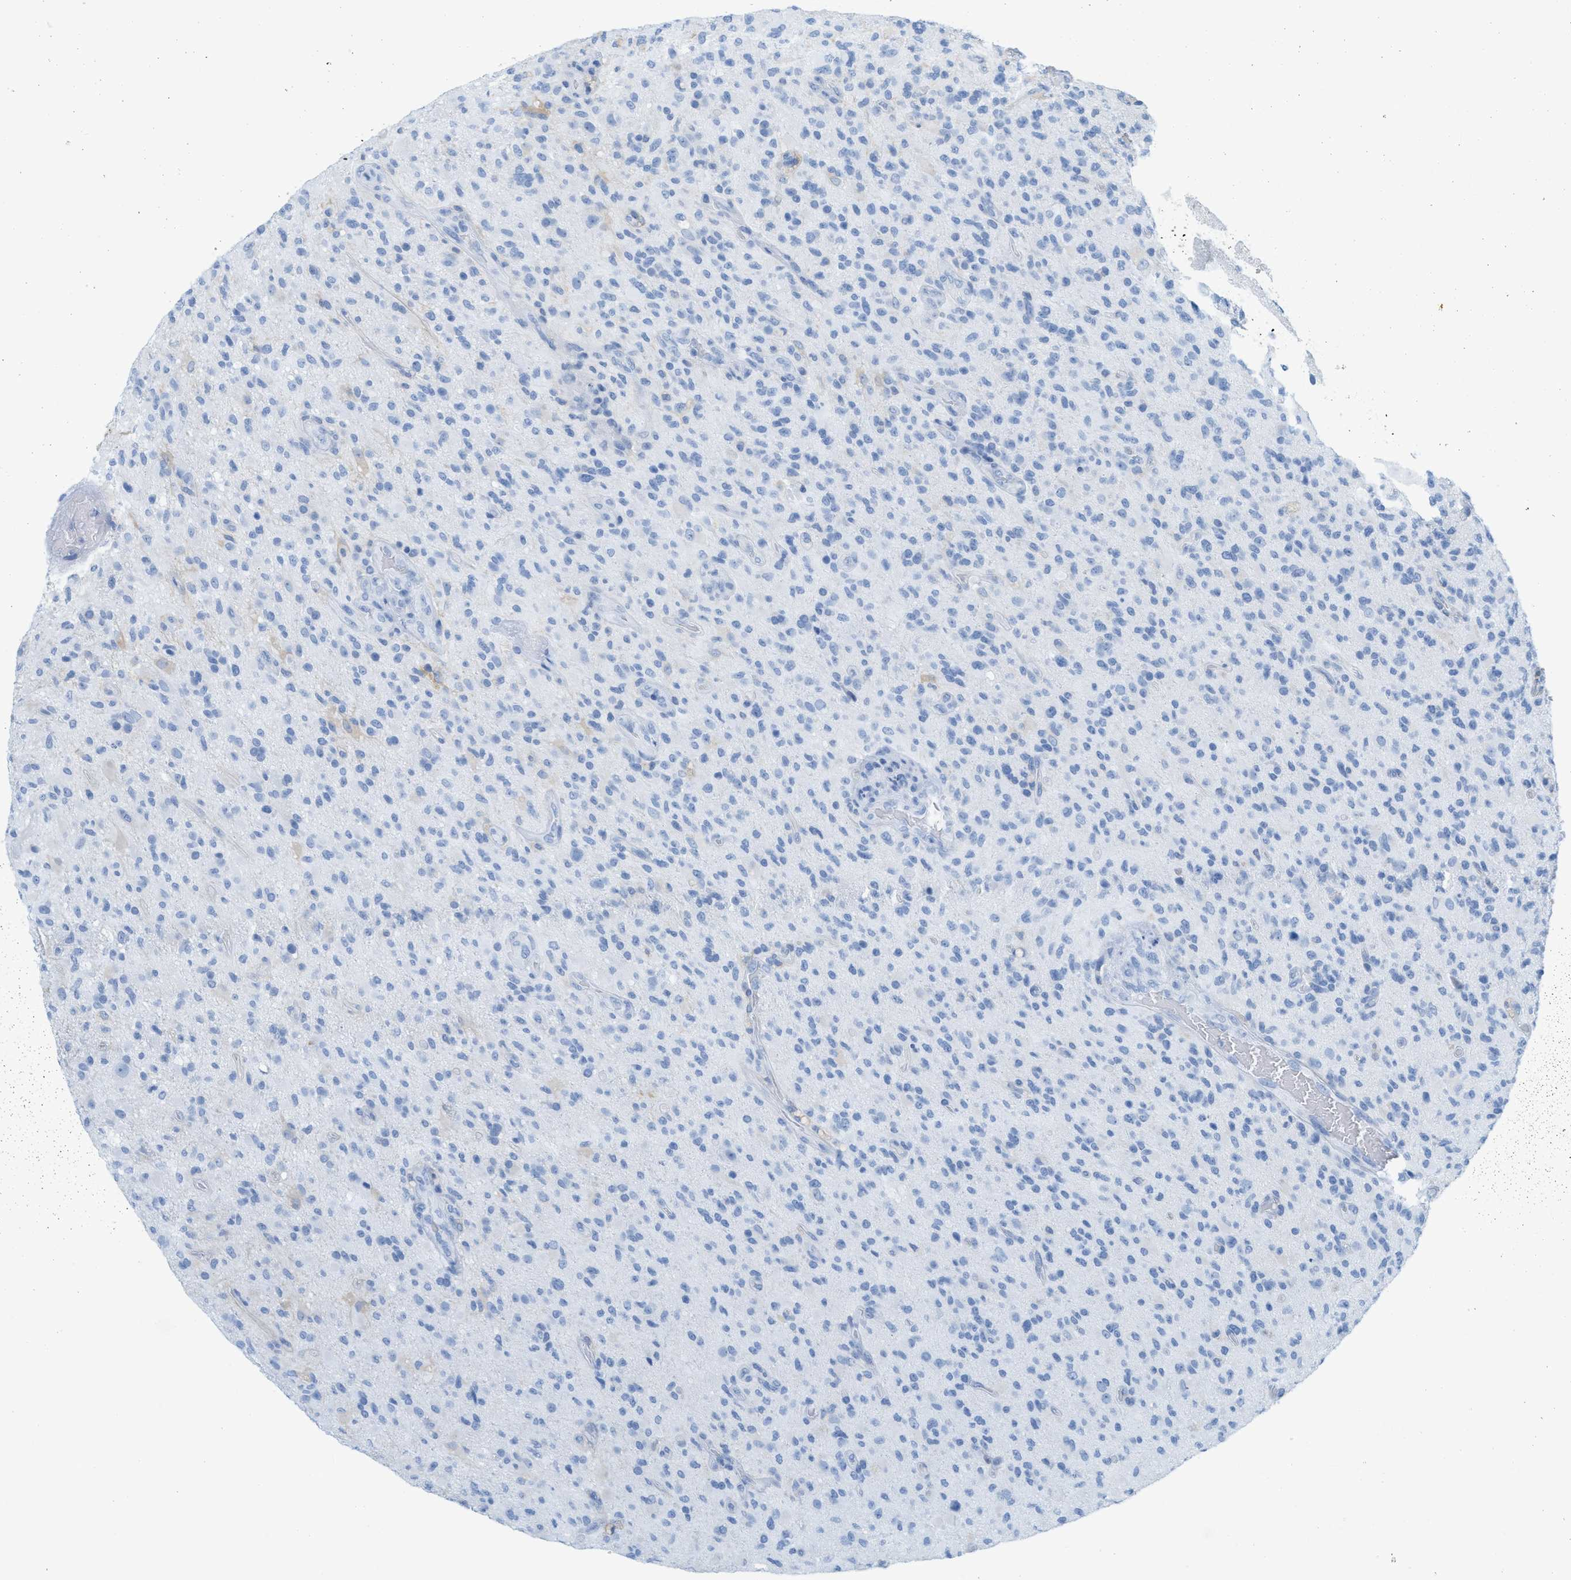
{"staining": {"intensity": "negative", "quantity": "none", "location": "none"}, "tissue": "glioma", "cell_type": "Tumor cells", "image_type": "cancer", "snomed": [{"axis": "morphology", "description": "Glioma, malignant, High grade"}, {"axis": "topography", "description": "Brain"}], "caption": "There is no significant positivity in tumor cells of malignant glioma (high-grade).", "gene": "ASGR1", "patient": {"sex": "male", "age": 71}}